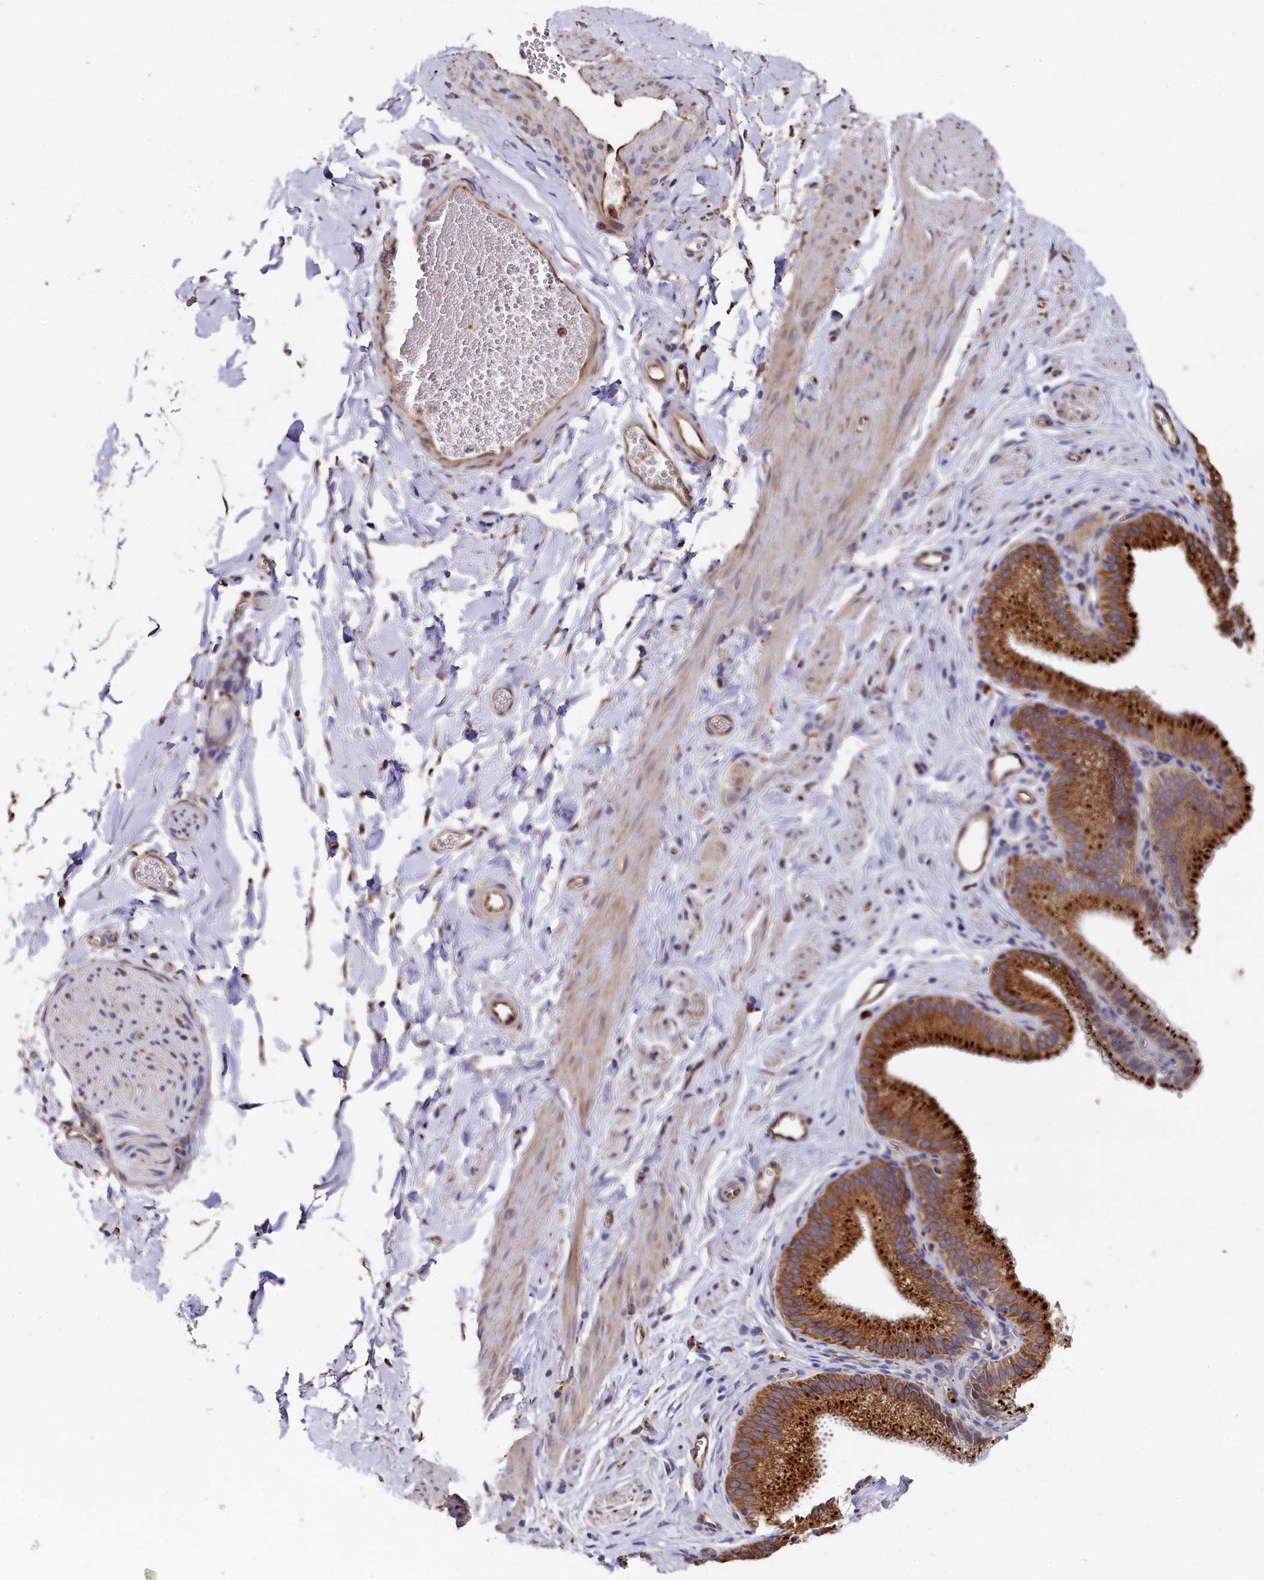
{"staining": {"intensity": "moderate", "quantity": "25%-75%", "location": "cytoplasmic/membranous"}, "tissue": "adipose tissue", "cell_type": "Adipocytes", "image_type": "normal", "snomed": [{"axis": "morphology", "description": "Normal tissue, NOS"}, {"axis": "topography", "description": "Gallbladder"}, {"axis": "topography", "description": "Peripheral nerve tissue"}], "caption": "Protein expression analysis of benign adipose tissue demonstrates moderate cytoplasmic/membranous positivity in about 25%-75% of adipocytes.", "gene": "NEURL1B", "patient": {"sex": "male", "age": 38}}